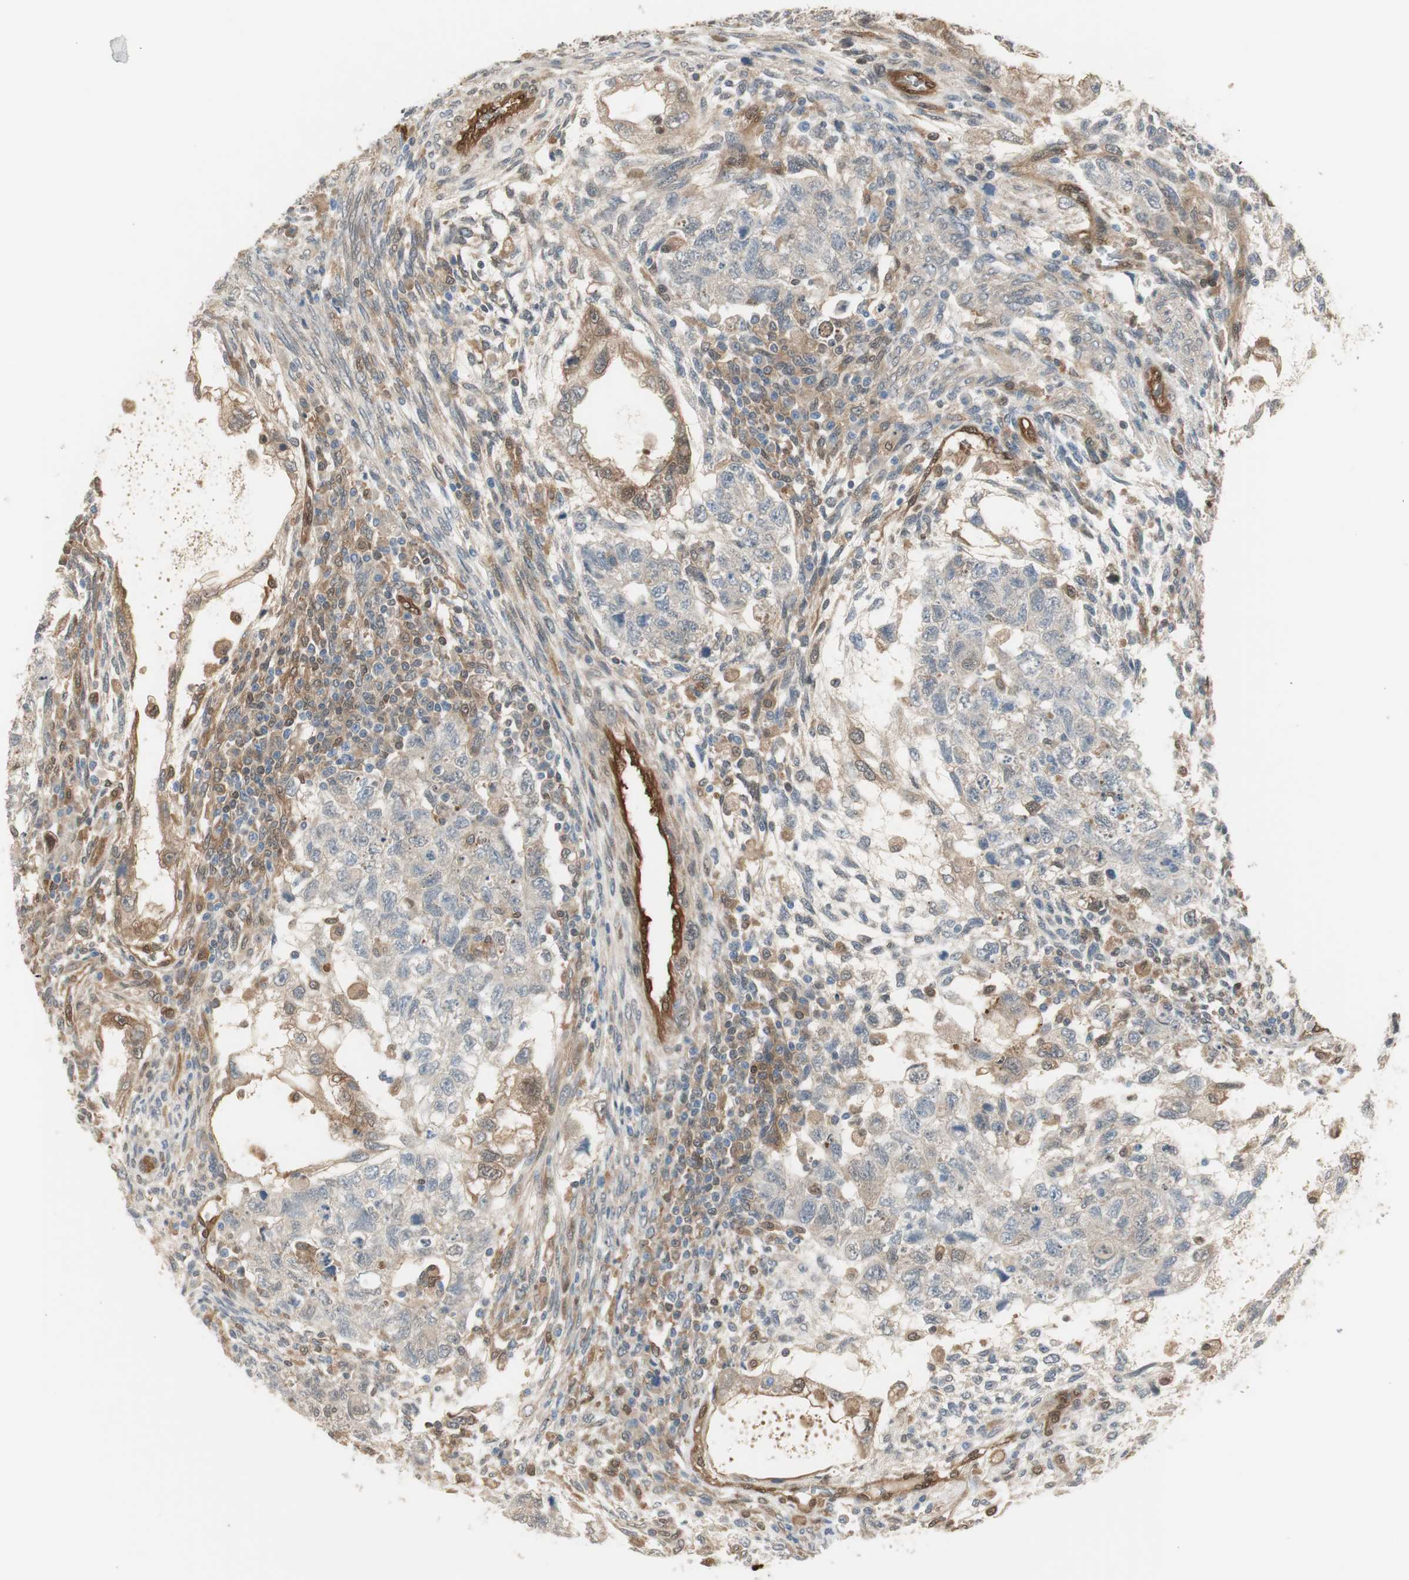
{"staining": {"intensity": "weak", "quantity": "25%-75%", "location": "cytoplasmic/membranous"}, "tissue": "testis cancer", "cell_type": "Tumor cells", "image_type": "cancer", "snomed": [{"axis": "morphology", "description": "Normal tissue, NOS"}, {"axis": "morphology", "description": "Carcinoma, Embryonal, NOS"}, {"axis": "topography", "description": "Testis"}], "caption": "The histopathology image reveals immunohistochemical staining of testis embryonal carcinoma. There is weak cytoplasmic/membranous expression is seen in approximately 25%-75% of tumor cells.", "gene": "SERPINB6", "patient": {"sex": "male", "age": 36}}